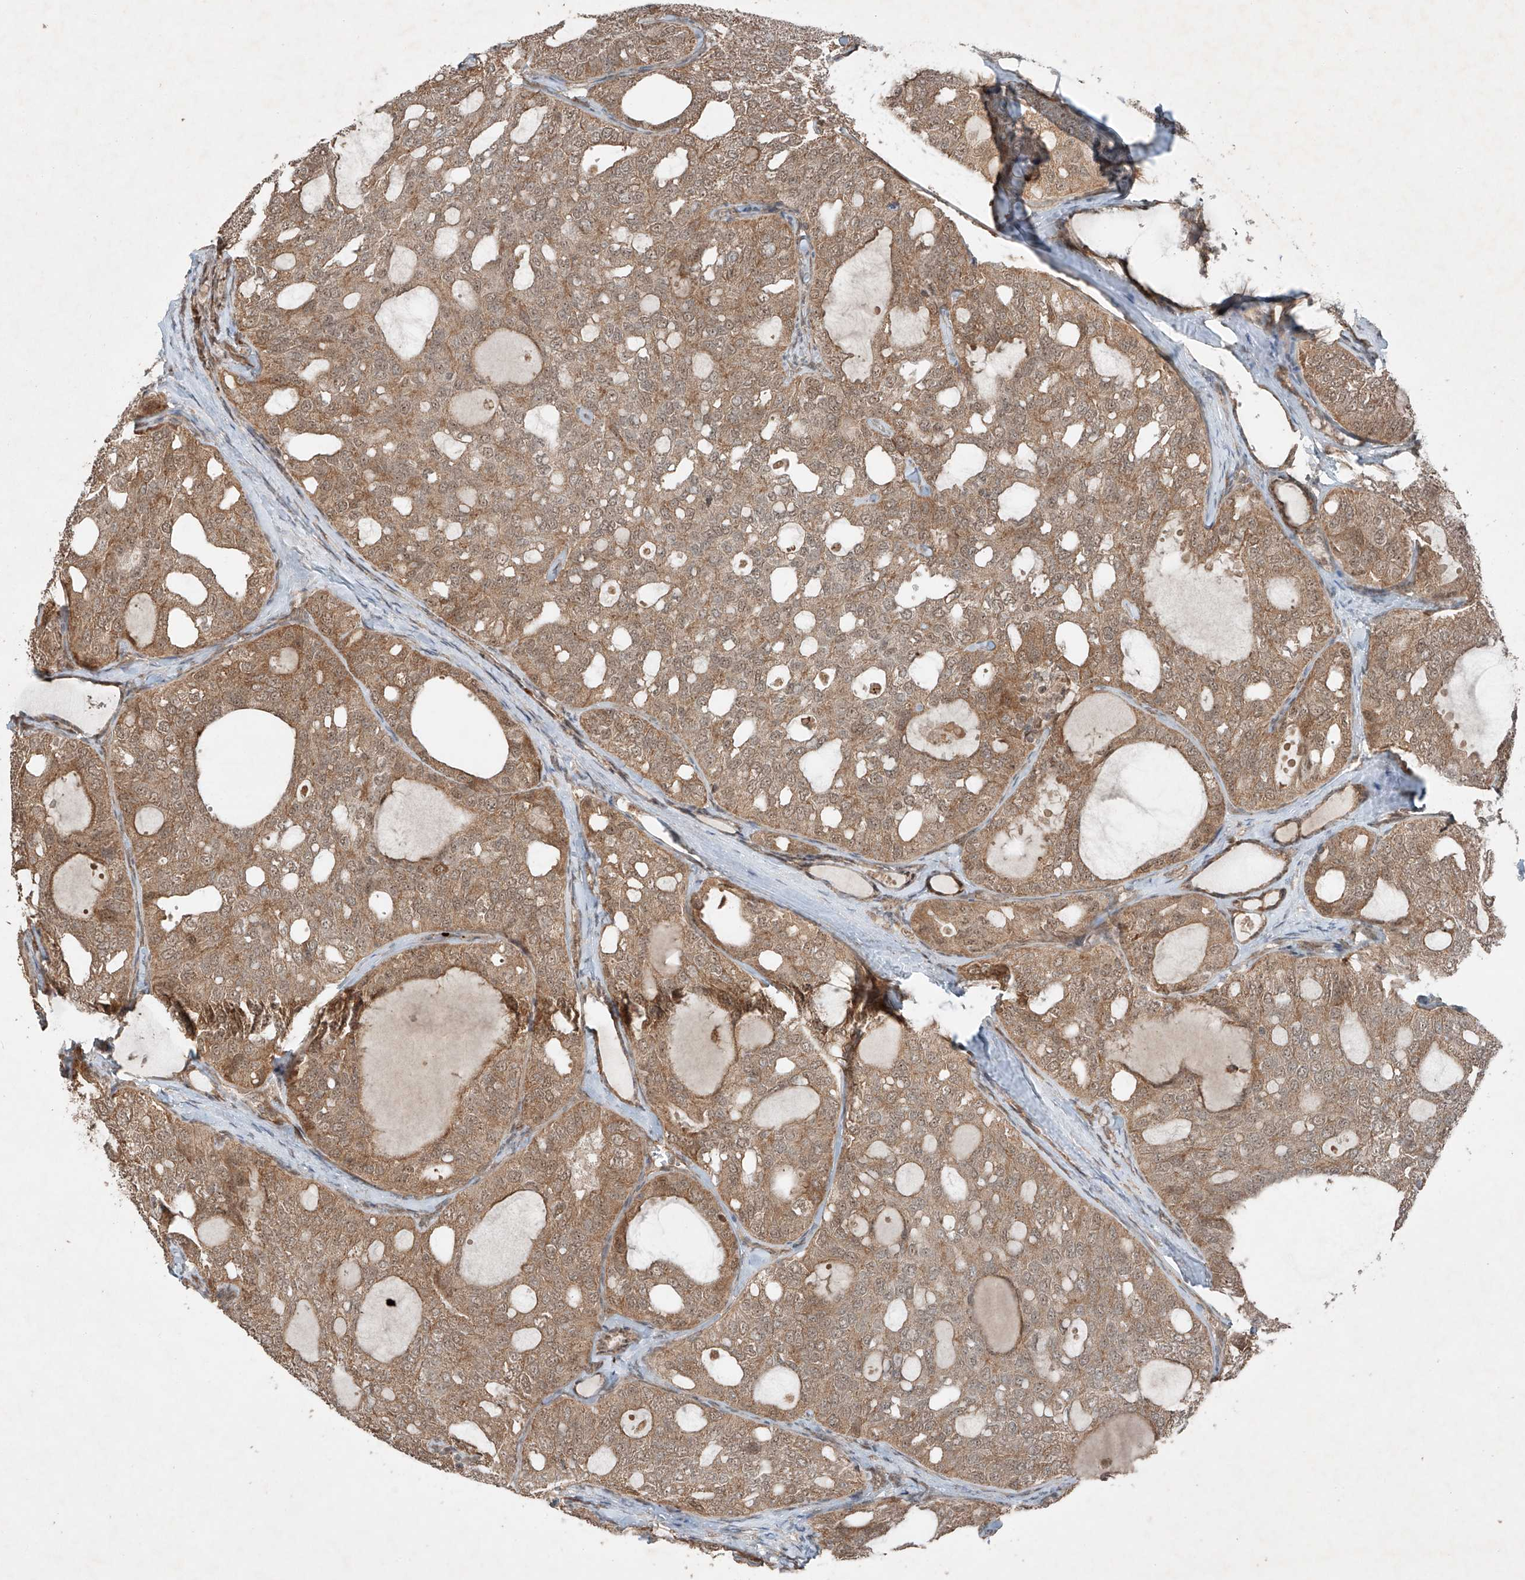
{"staining": {"intensity": "moderate", "quantity": ">75%", "location": "cytoplasmic/membranous"}, "tissue": "thyroid cancer", "cell_type": "Tumor cells", "image_type": "cancer", "snomed": [{"axis": "morphology", "description": "Follicular adenoma carcinoma, NOS"}, {"axis": "topography", "description": "Thyroid gland"}], "caption": "Protein analysis of thyroid follicular adenoma carcinoma tissue shows moderate cytoplasmic/membranous positivity in approximately >75% of tumor cells. (brown staining indicates protein expression, while blue staining denotes nuclei).", "gene": "ZNF620", "patient": {"sex": "male", "age": 75}}